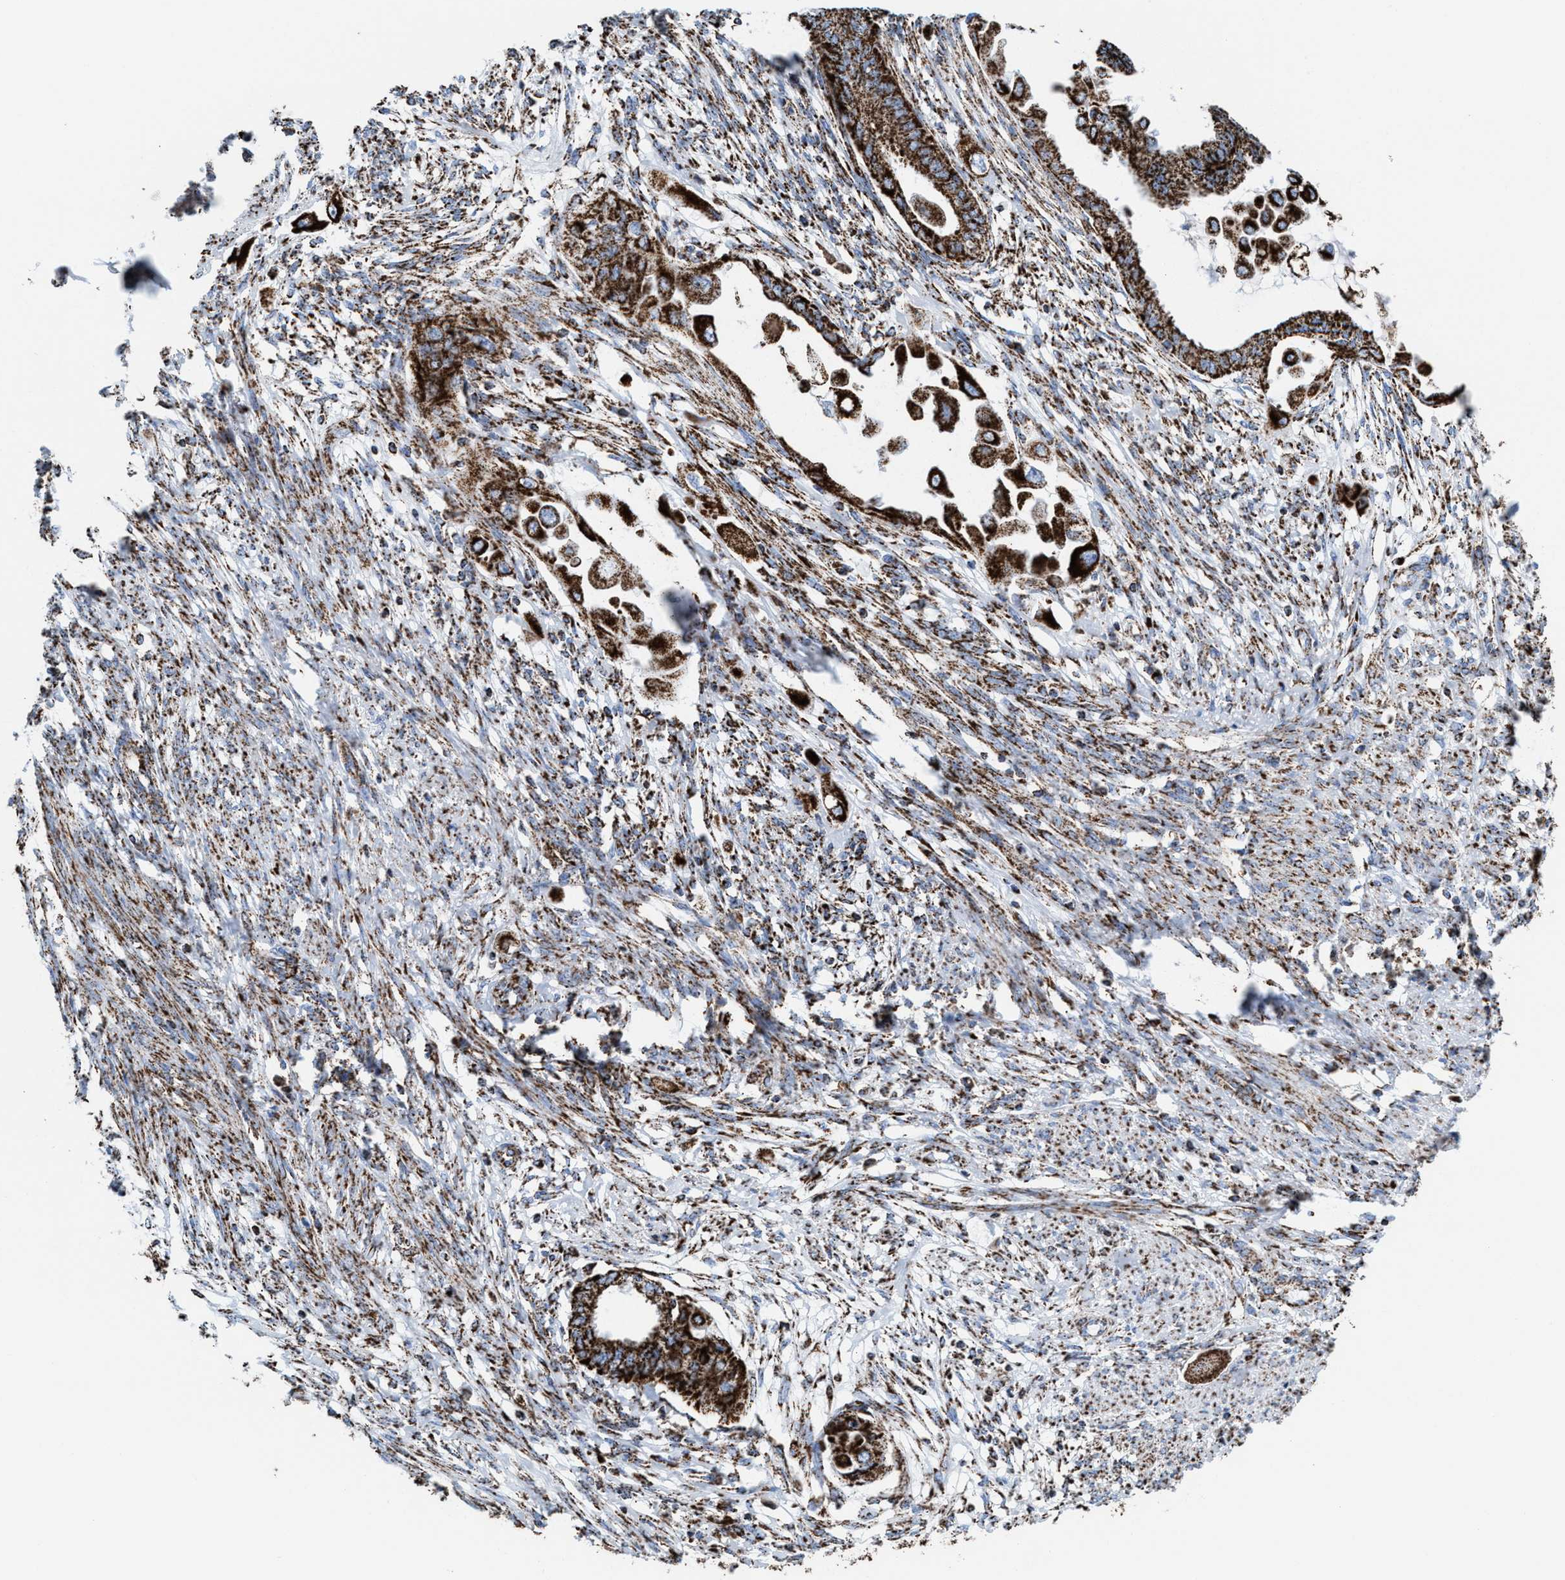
{"staining": {"intensity": "strong", "quantity": ">75%", "location": "cytoplasmic/membranous"}, "tissue": "cervical cancer", "cell_type": "Tumor cells", "image_type": "cancer", "snomed": [{"axis": "morphology", "description": "Normal tissue, NOS"}, {"axis": "morphology", "description": "Adenocarcinoma, NOS"}, {"axis": "topography", "description": "Cervix"}, {"axis": "topography", "description": "Endometrium"}], "caption": "Adenocarcinoma (cervical) was stained to show a protein in brown. There is high levels of strong cytoplasmic/membranous positivity in about >75% of tumor cells. (DAB IHC, brown staining for protein, blue staining for nuclei).", "gene": "ECHS1", "patient": {"sex": "female", "age": 86}}